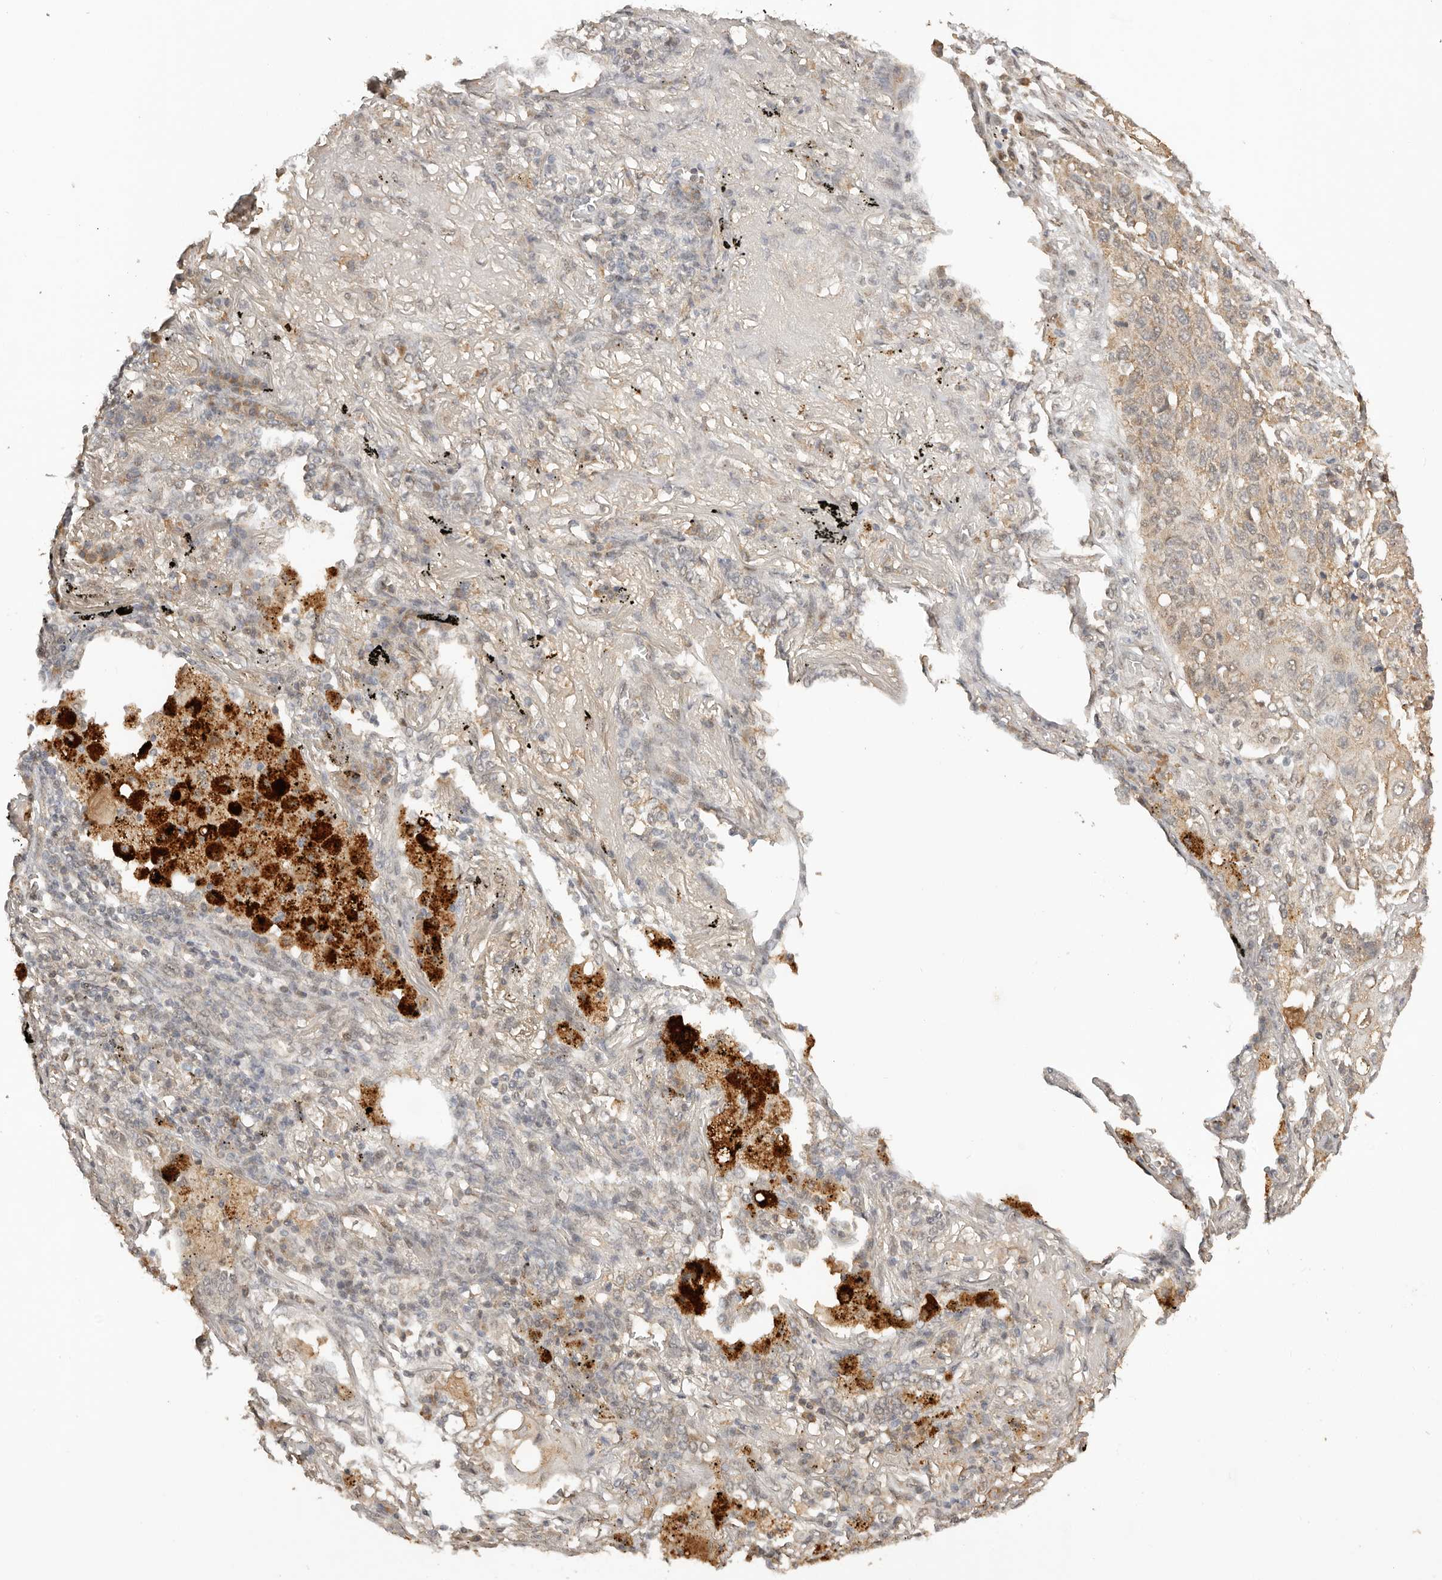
{"staining": {"intensity": "weak", "quantity": "<25%", "location": "cytoplasmic/membranous,nuclear"}, "tissue": "lung cancer", "cell_type": "Tumor cells", "image_type": "cancer", "snomed": [{"axis": "morphology", "description": "Squamous cell carcinoma, NOS"}, {"axis": "topography", "description": "Lung"}], "caption": "Immunohistochemical staining of human lung cancer demonstrates no significant positivity in tumor cells.", "gene": "SEC14L1", "patient": {"sex": "female", "age": 63}}